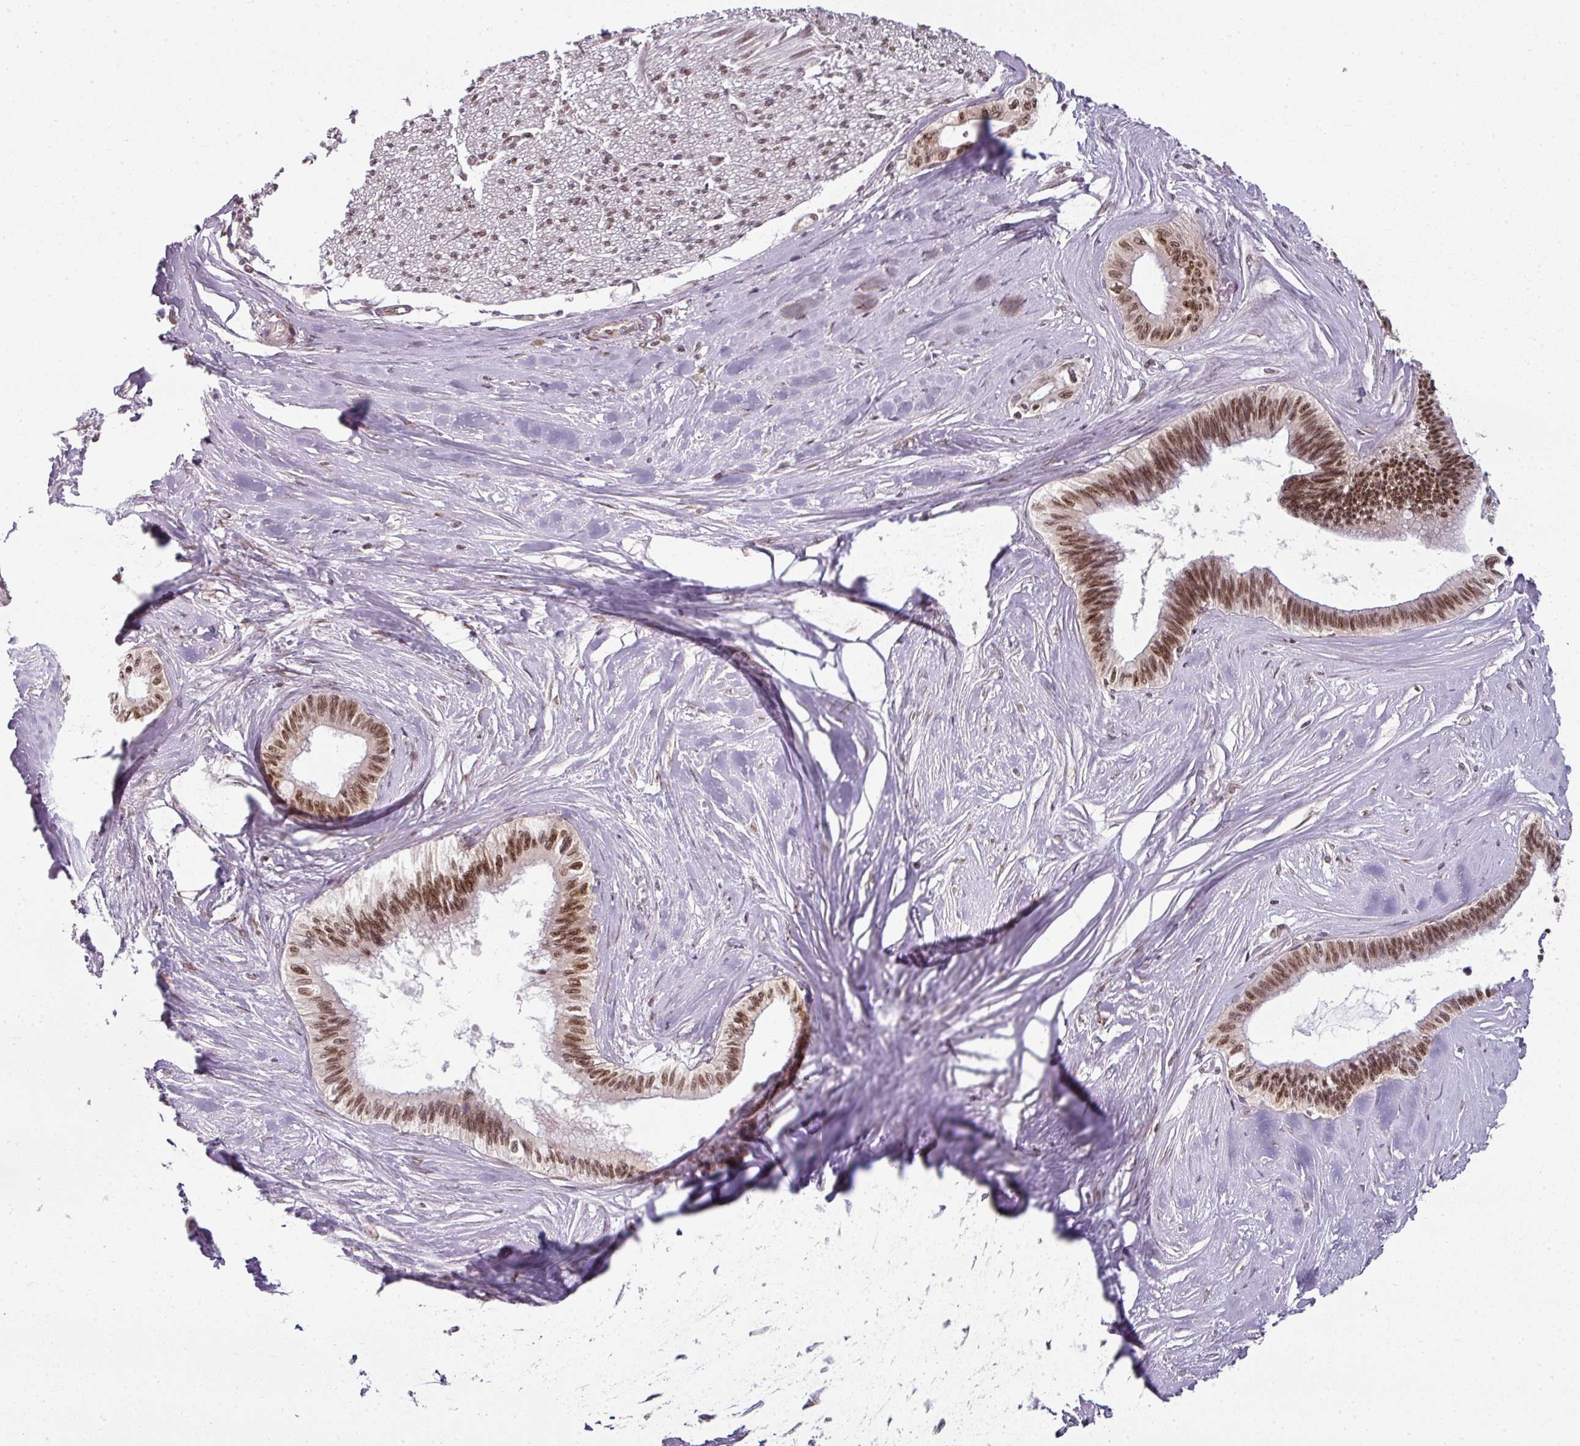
{"staining": {"intensity": "moderate", "quantity": ">75%", "location": "cytoplasmic/membranous,nuclear"}, "tissue": "pancreatic cancer", "cell_type": "Tumor cells", "image_type": "cancer", "snomed": [{"axis": "morphology", "description": "Adenocarcinoma, NOS"}, {"axis": "topography", "description": "Pancreas"}], "caption": "The micrograph reveals staining of pancreatic cancer (adenocarcinoma), revealing moderate cytoplasmic/membranous and nuclear protein positivity (brown color) within tumor cells.", "gene": "RANGAP1", "patient": {"sex": "male", "age": 71}}